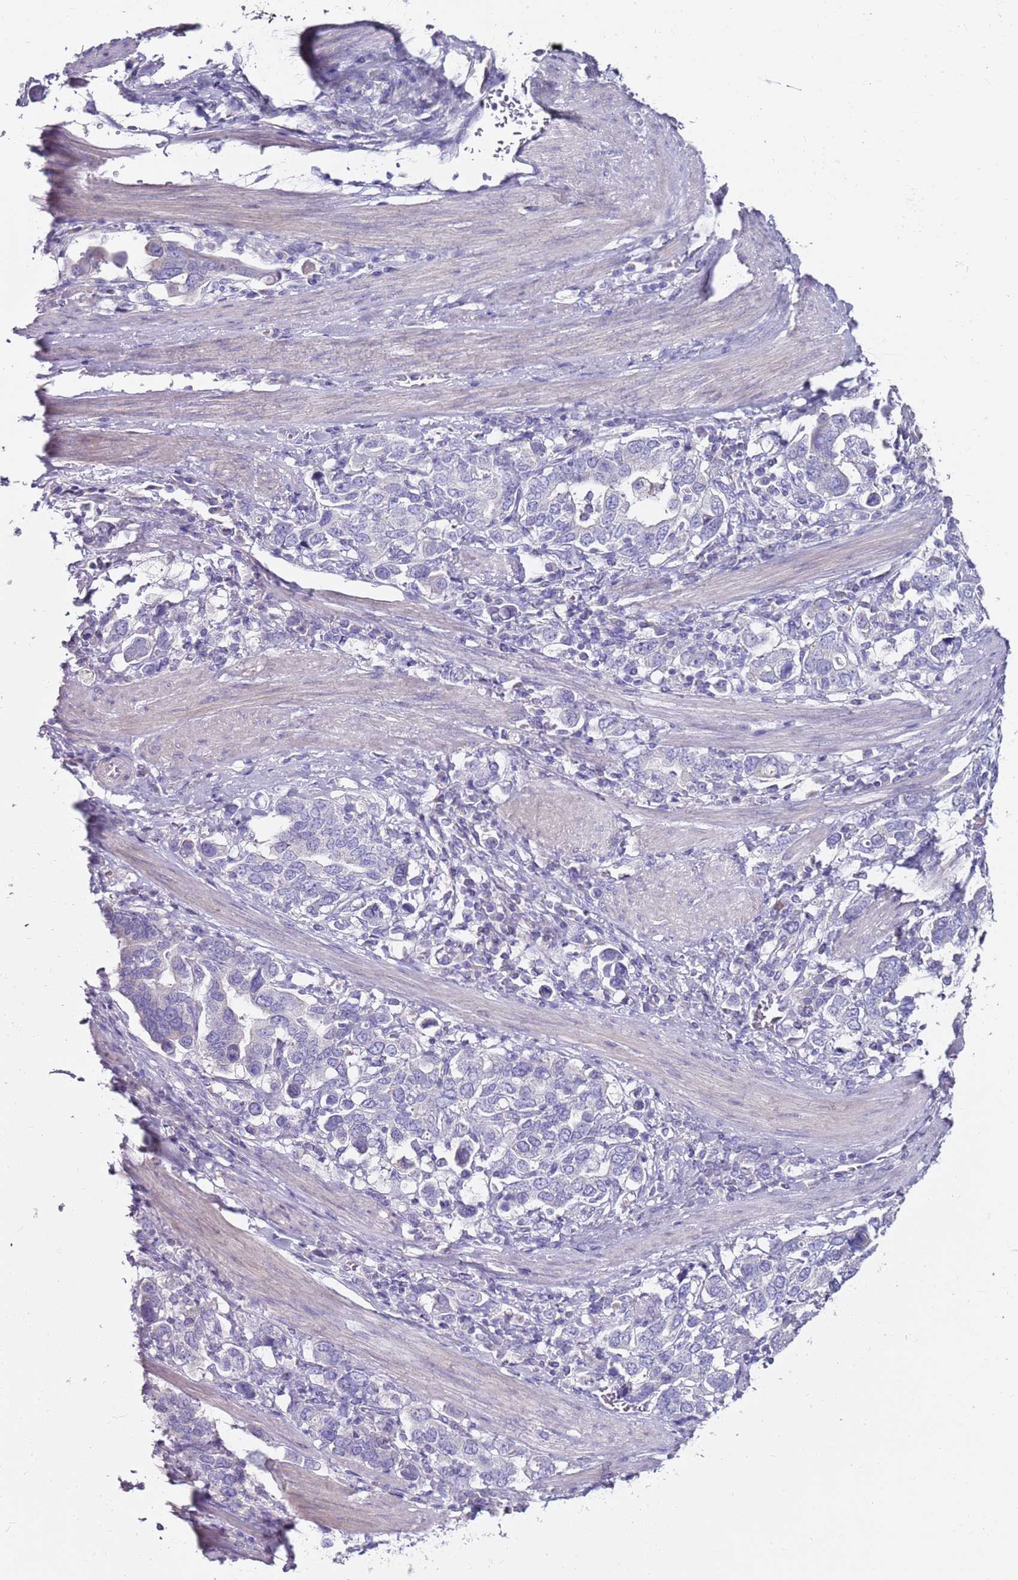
{"staining": {"intensity": "negative", "quantity": "none", "location": "none"}, "tissue": "stomach cancer", "cell_type": "Tumor cells", "image_type": "cancer", "snomed": [{"axis": "morphology", "description": "Adenocarcinoma, NOS"}, {"axis": "topography", "description": "Stomach, upper"}, {"axis": "topography", "description": "Stomach"}], "caption": "Immunohistochemical staining of stomach adenocarcinoma shows no significant staining in tumor cells.", "gene": "MYBPC3", "patient": {"sex": "male", "age": 62}}